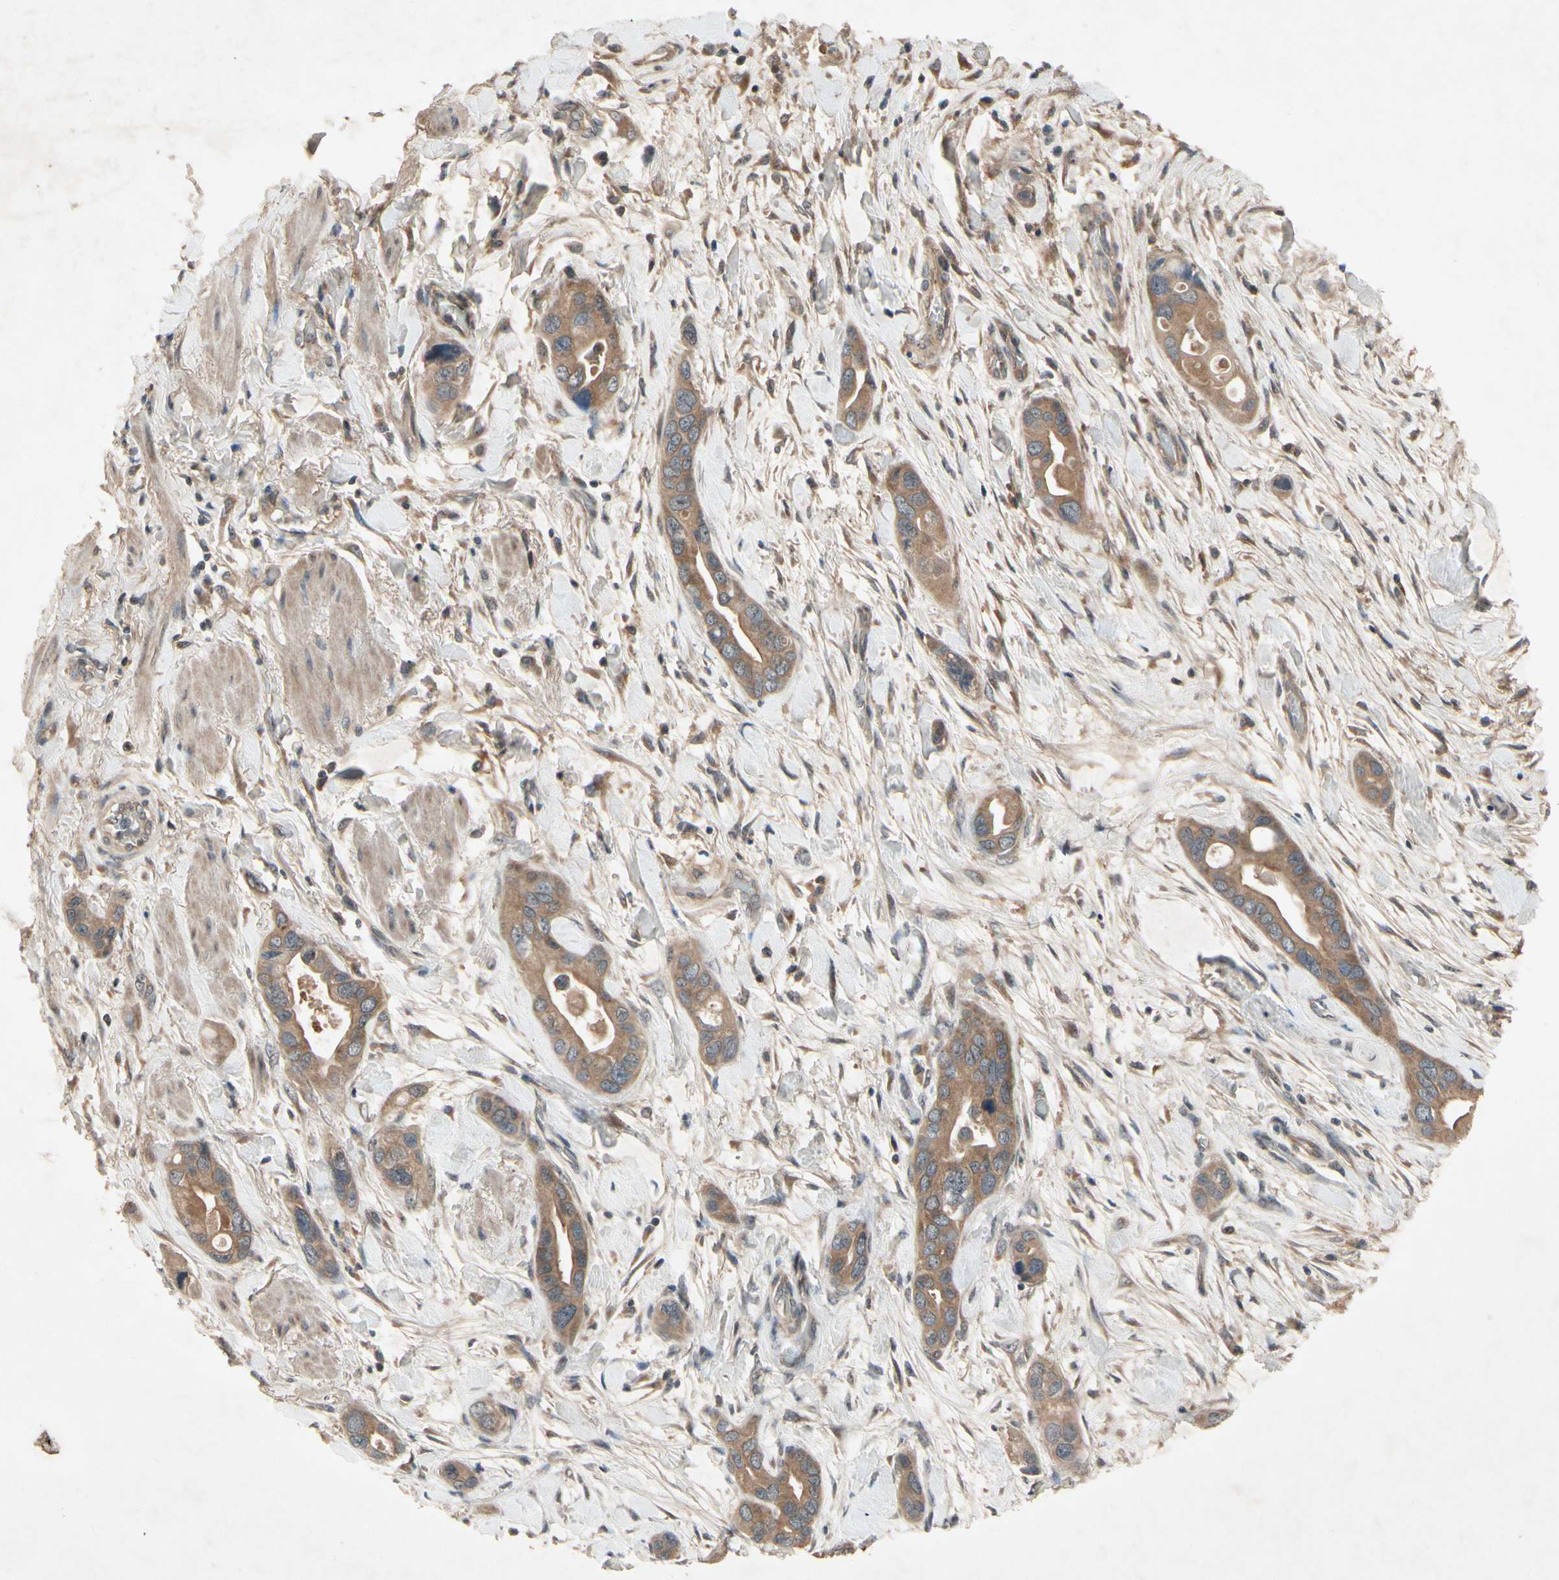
{"staining": {"intensity": "moderate", "quantity": ">75%", "location": "cytoplasmic/membranous"}, "tissue": "pancreatic cancer", "cell_type": "Tumor cells", "image_type": "cancer", "snomed": [{"axis": "morphology", "description": "Adenocarcinoma, NOS"}, {"axis": "topography", "description": "Pancreas"}], "caption": "Approximately >75% of tumor cells in human pancreatic cancer exhibit moderate cytoplasmic/membranous protein positivity as visualized by brown immunohistochemical staining.", "gene": "NSF", "patient": {"sex": "female", "age": 77}}